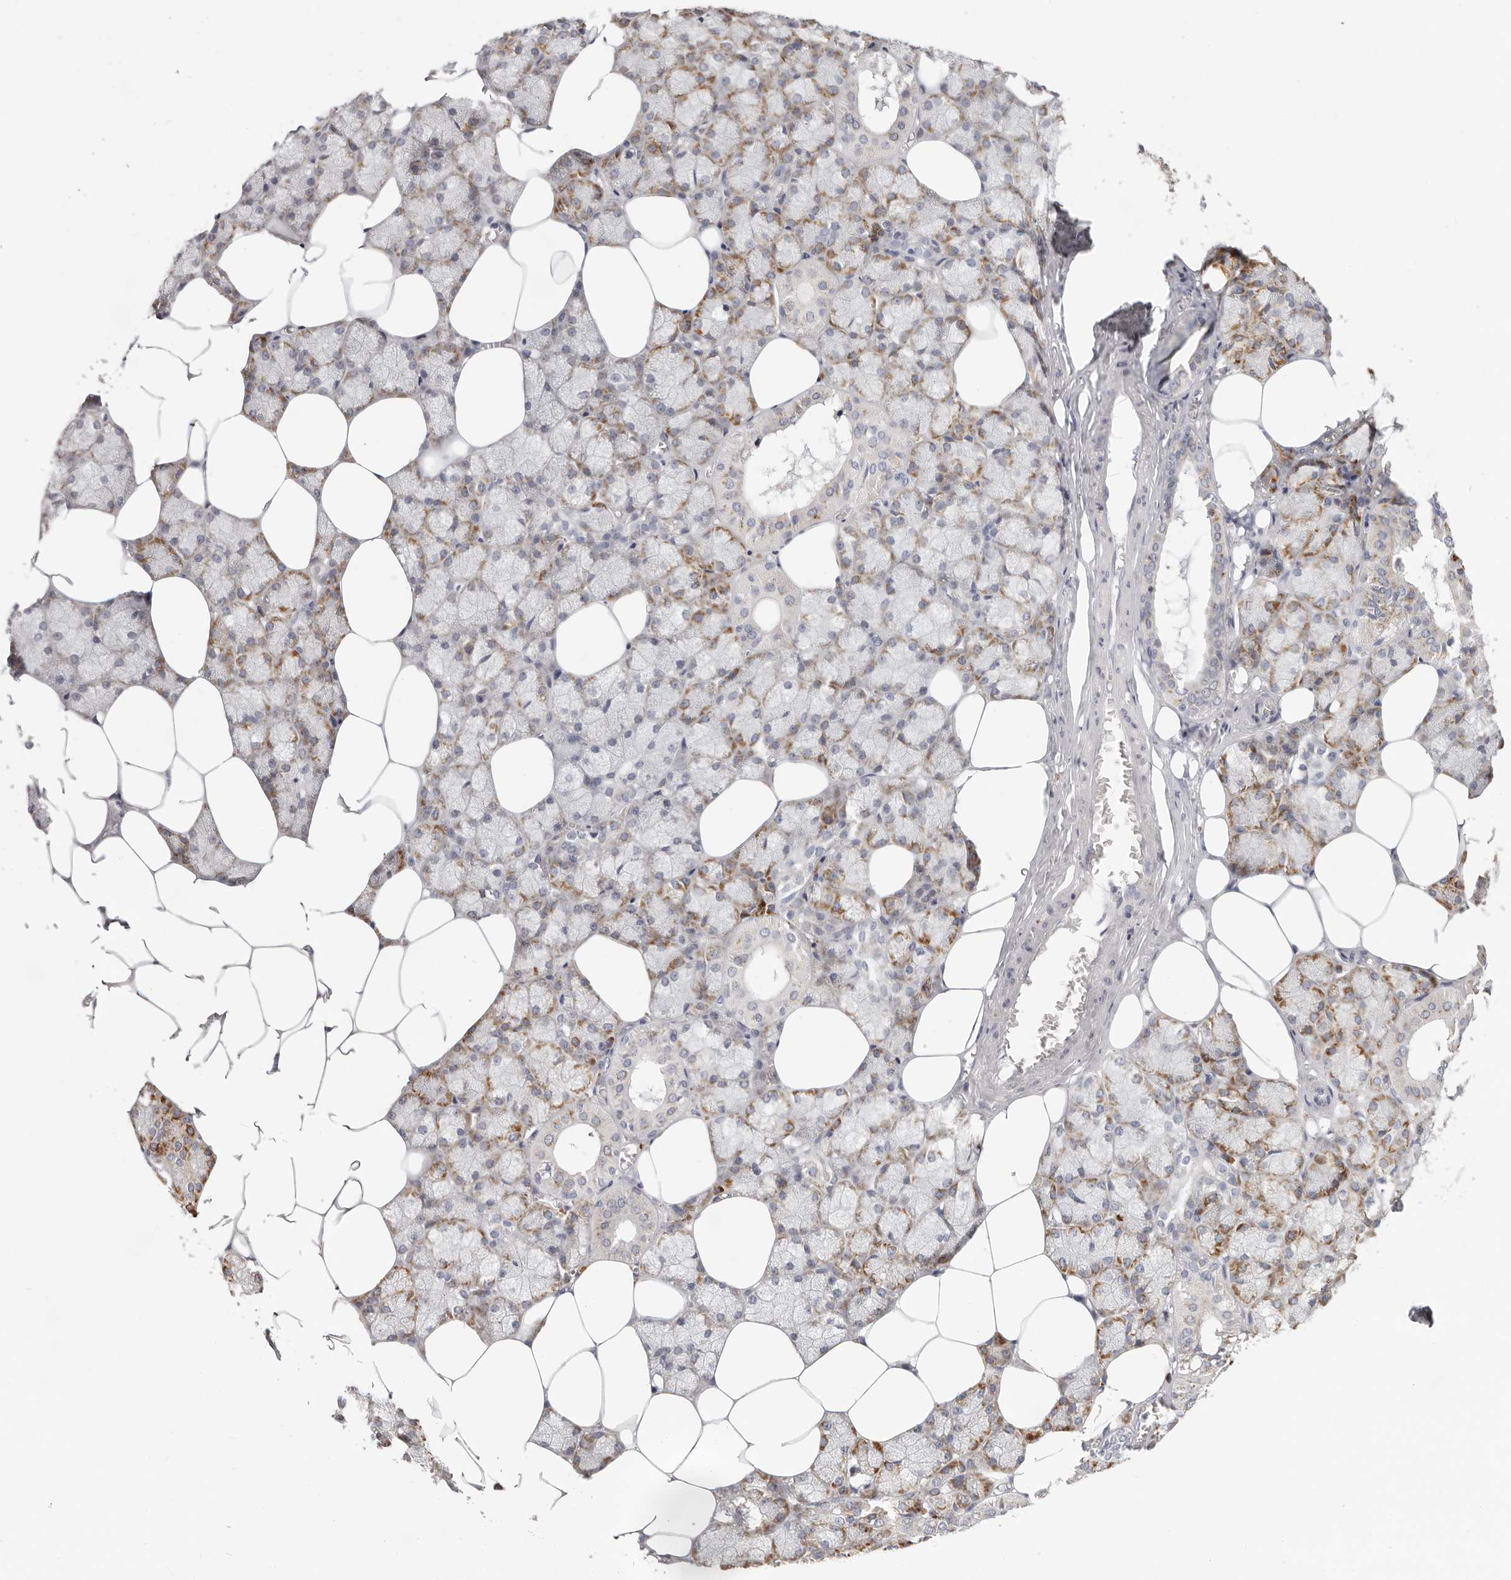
{"staining": {"intensity": "strong", "quantity": "25%-75%", "location": "cytoplasmic/membranous"}, "tissue": "salivary gland", "cell_type": "Glandular cells", "image_type": "normal", "snomed": [{"axis": "morphology", "description": "Normal tissue, NOS"}, {"axis": "topography", "description": "Salivary gland"}], "caption": "Protein staining of unremarkable salivary gland exhibits strong cytoplasmic/membranous staining in approximately 25%-75% of glandular cells.", "gene": "IL32", "patient": {"sex": "male", "age": 62}}